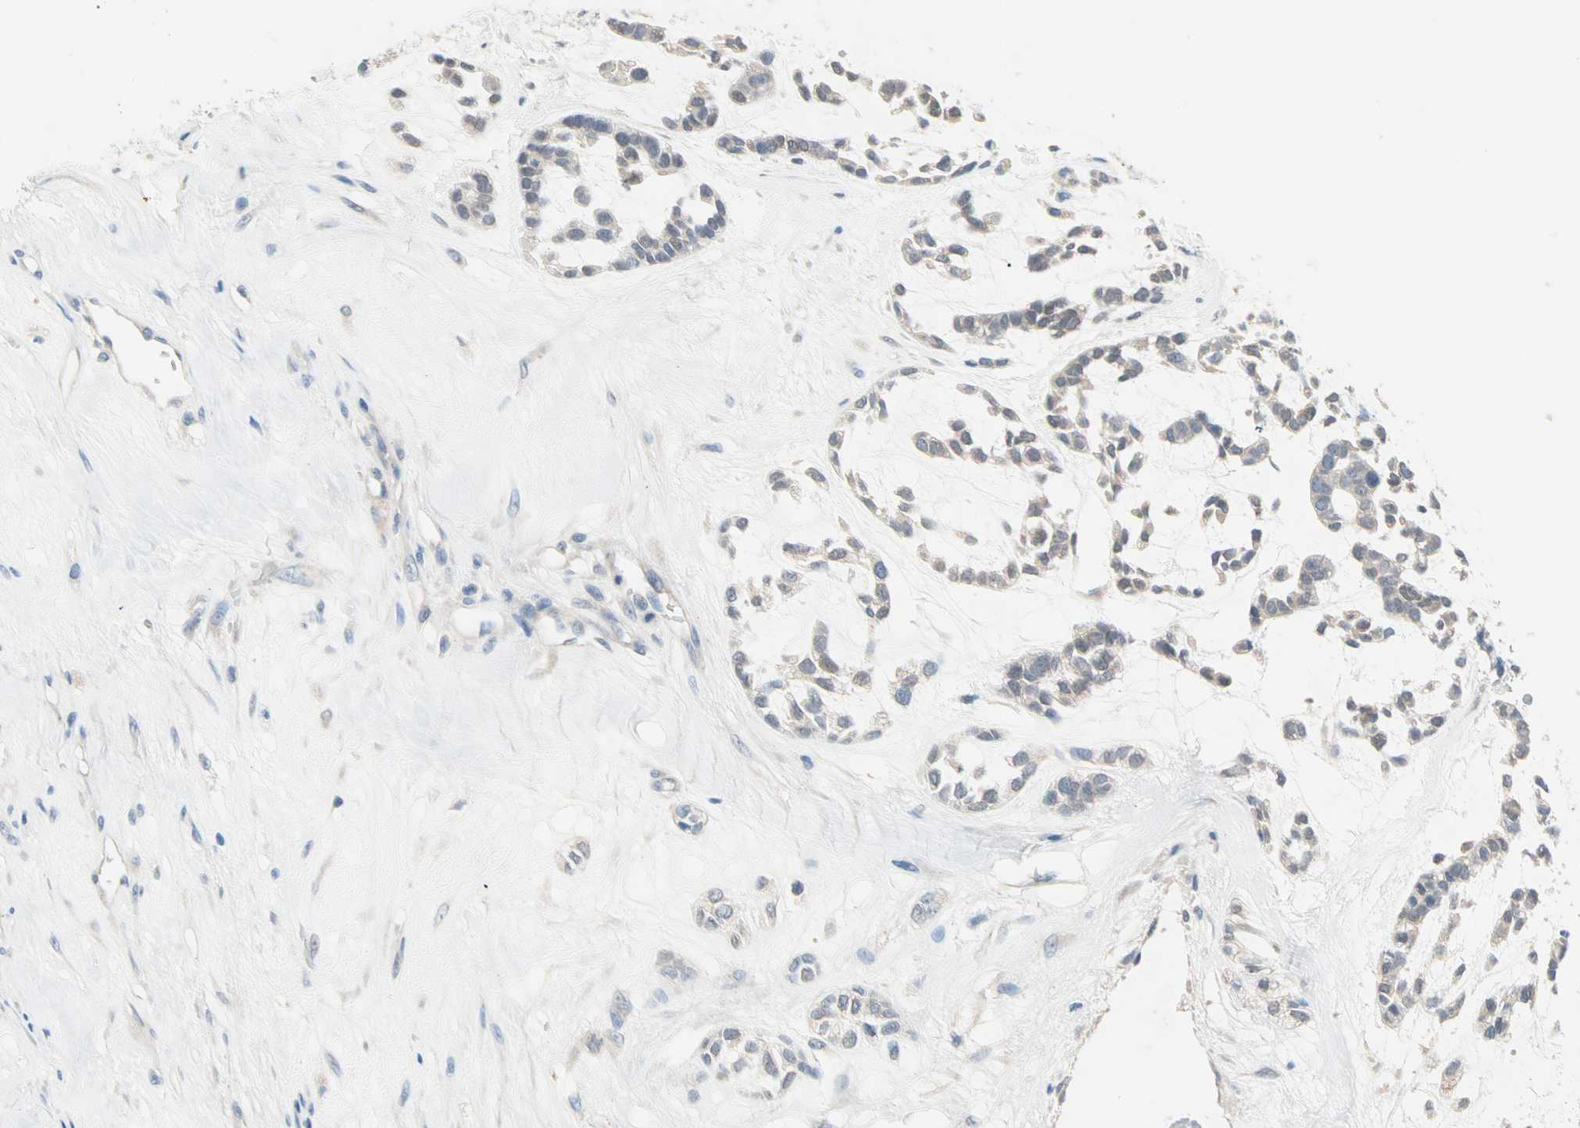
{"staining": {"intensity": "weak", "quantity": ">75%", "location": "cytoplasmic/membranous"}, "tissue": "head and neck cancer", "cell_type": "Tumor cells", "image_type": "cancer", "snomed": [{"axis": "morphology", "description": "Adenocarcinoma, NOS"}, {"axis": "morphology", "description": "Adenoma, NOS"}, {"axis": "topography", "description": "Head-Neck"}], "caption": "The image displays a brown stain indicating the presence of a protein in the cytoplasmic/membranous of tumor cells in head and neck cancer (adenocarcinoma).", "gene": "MPI", "patient": {"sex": "female", "age": 55}}